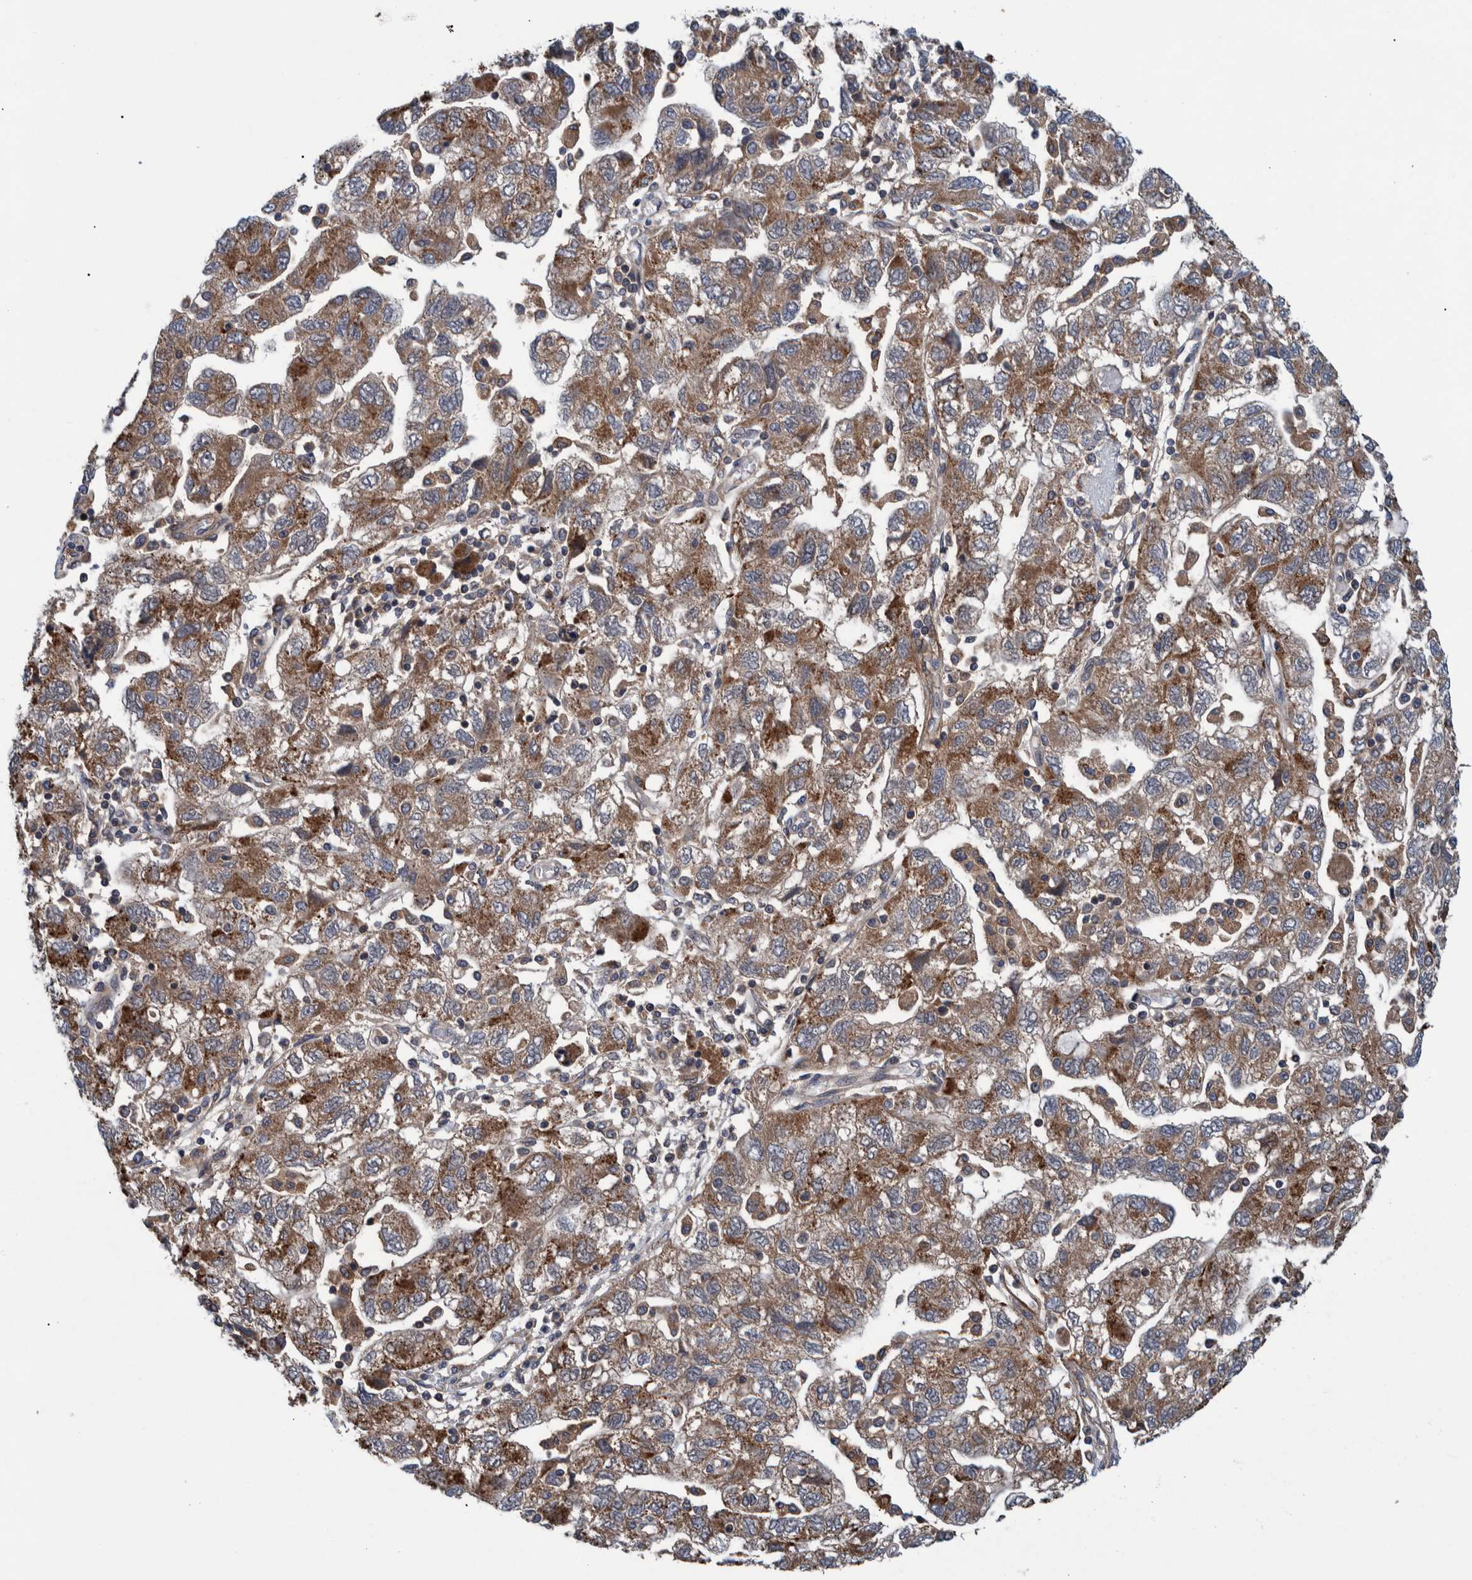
{"staining": {"intensity": "moderate", "quantity": ">75%", "location": "cytoplasmic/membranous"}, "tissue": "ovarian cancer", "cell_type": "Tumor cells", "image_type": "cancer", "snomed": [{"axis": "morphology", "description": "Carcinoma, NOS"}, {"axis": "morphology", "description": "Cystadenocarcinoma, serous, NOS"}, {"axis": "topography", "description": "Ovary"}], "caption": "The immunohistochemical stain highlights moderate cytoplasmic/membranous expression in tumor cells of ovarian serous cystadenocarcinoma tissue.", "gene": "ITIH3", "patient": {"sex": "female", "age": 69}}